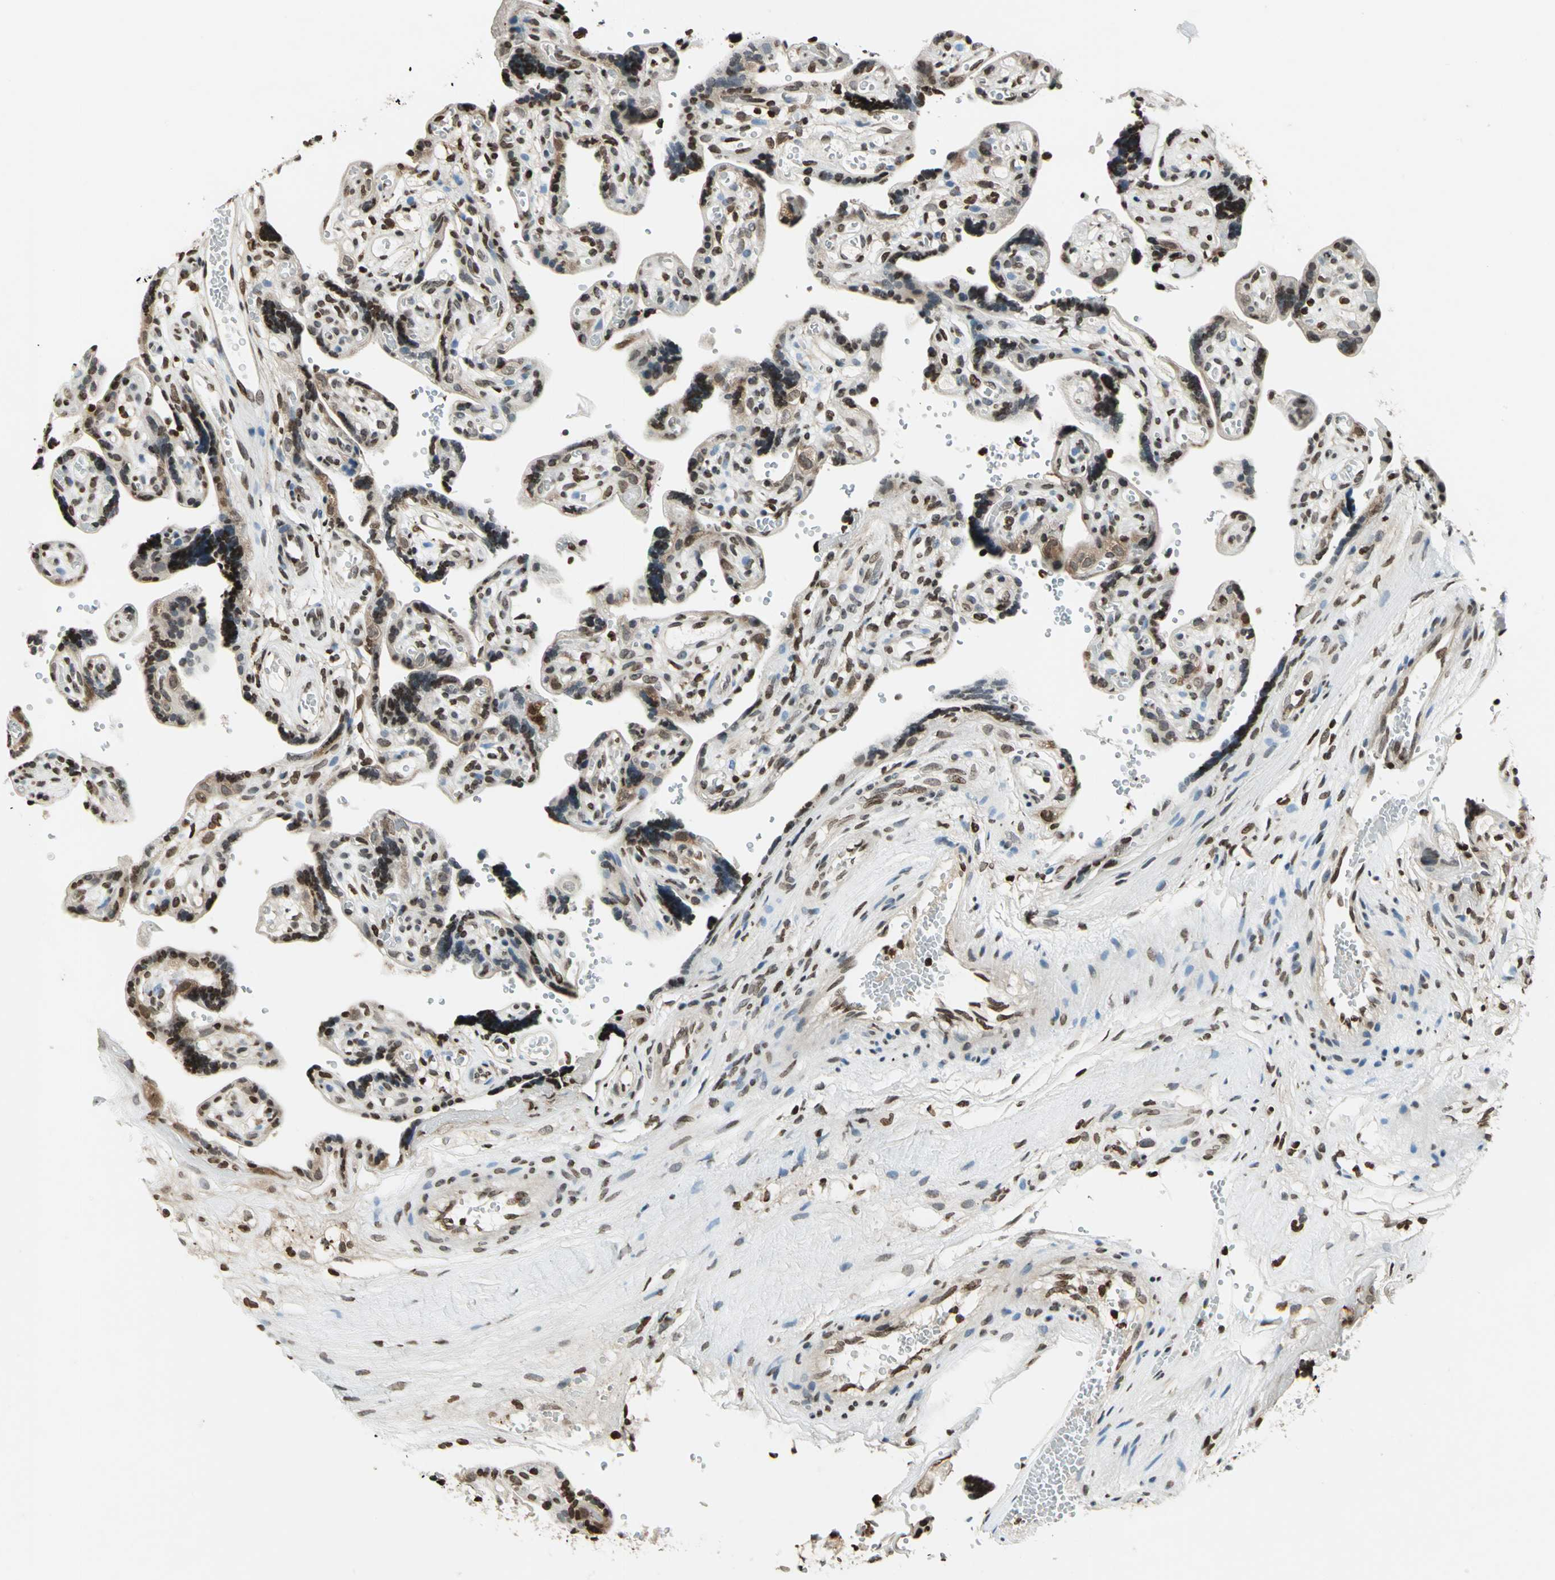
{"staining": {"intensity": "strong", "quantity": "25%-75%", "location": "cytoplasmic/membranous,nuclear"}, "tissue": "placenta", "cell_type": "Decidual cells", "image_type": "normal", "snomed": [{"axis": "morphology", "description": "Normal tissue, NOS"}, {"axis": "topography", "description": "Placenta"}], "caption": "Immunohistochemistry (IHC) micrograph of normal placenta: human placenta stained using IHC exhibits high levels of strong protein expression localized specifically in the cytoplasmic/membranous,nuclear of decidual cells, appearing as a cytoplasmic/membranous,nuclear brown color.", "gene": "LGALS3", "patient": {"sex": "female", "age": 30}}